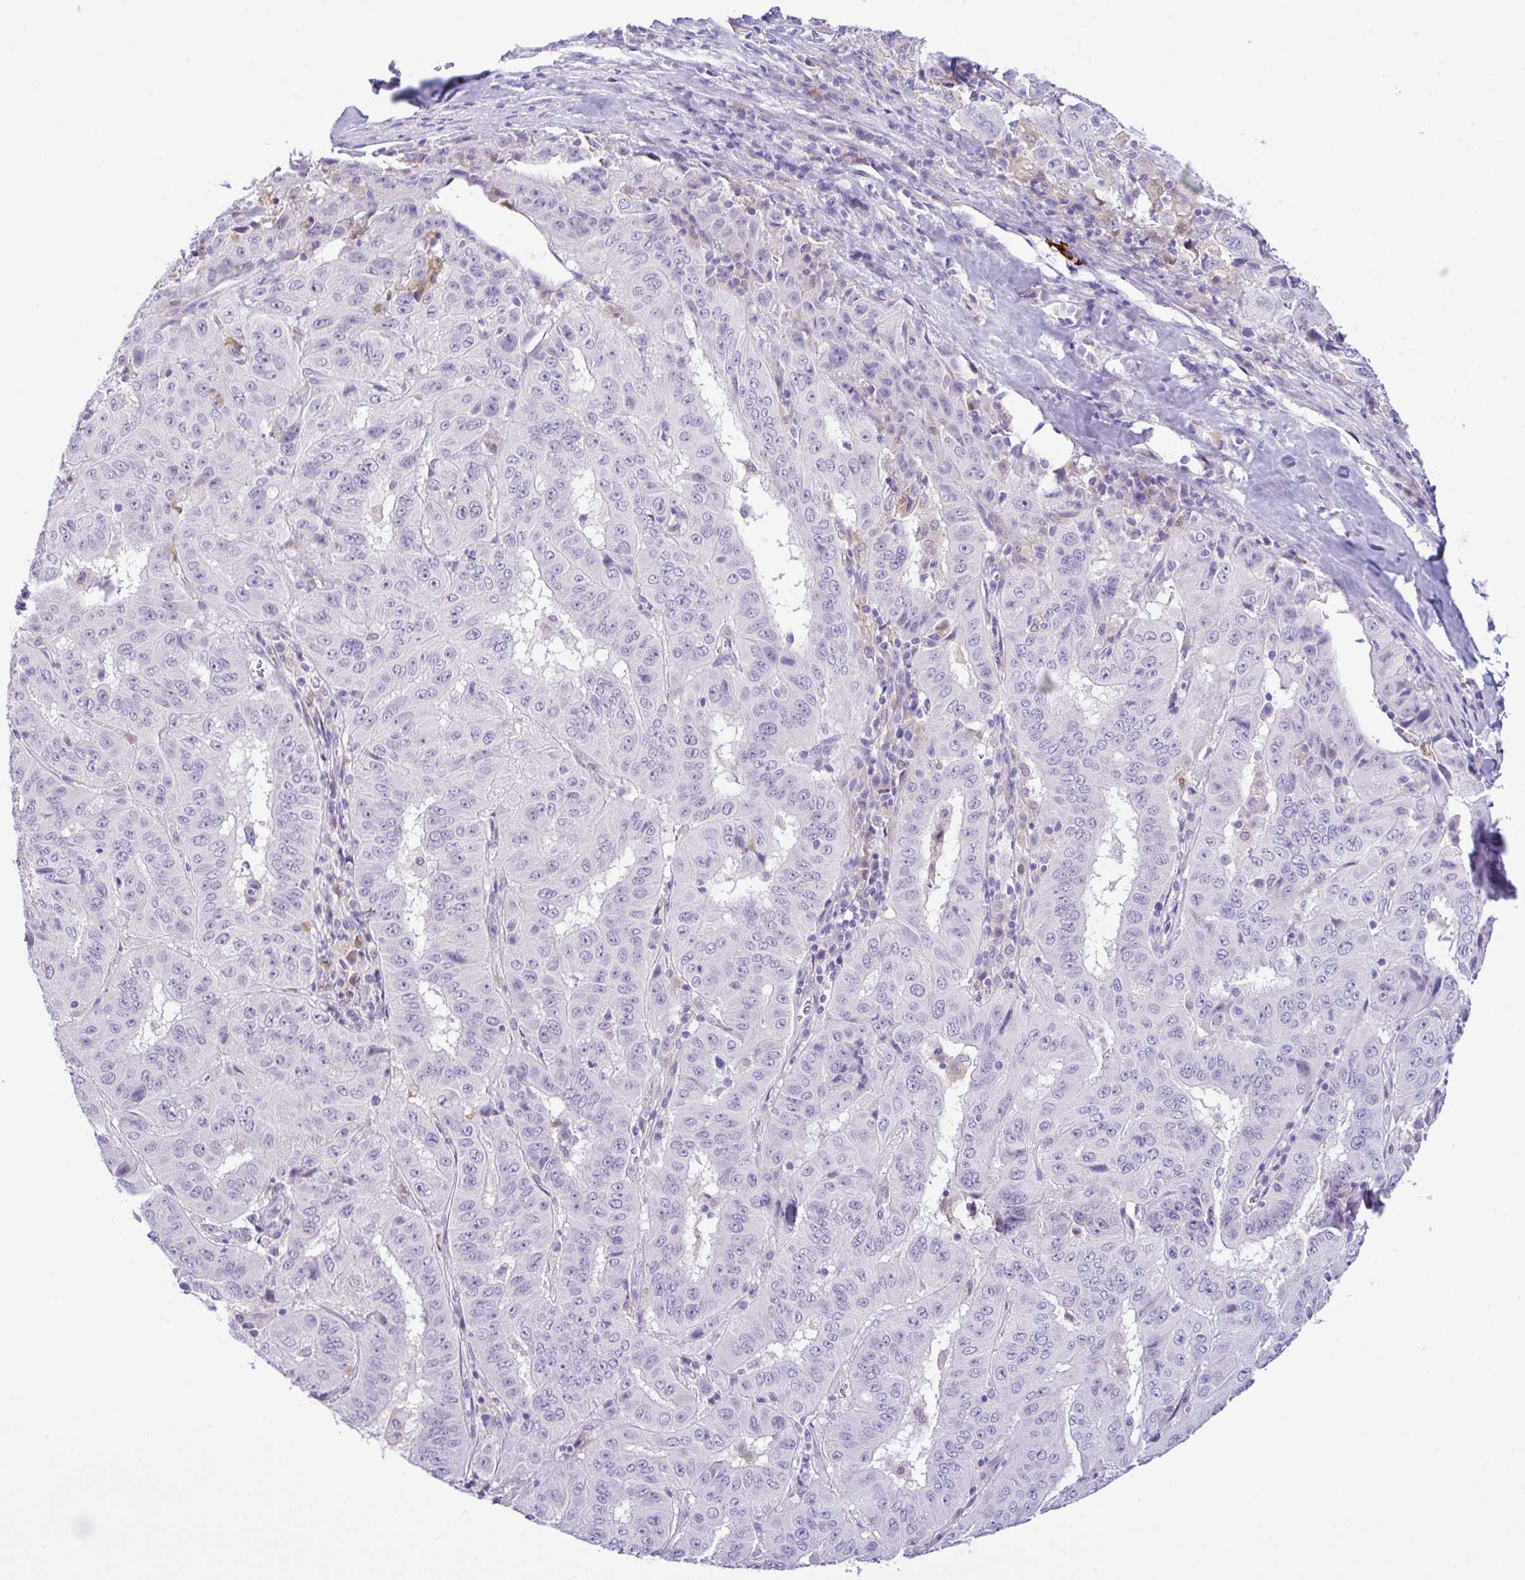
{"staining": {"intensity": "negative", "quantity": "none", "location": "none"}, "tissue": "pancreatic cancer", "cell_type": "Tumor cells", "image_type": "cancer", "snomed": [{"axis": "morphology", "description": "Adenocarcinoma, NOS"}, {"axis": "topography", "description": "Pancreas"}], "caption": "High magnification brightfield microscopy of pancreatic adenocarcinoma stained with DAB (brown) and counterstained with hematoxylin (blue): tumor cells show no significant positivity.", "gene": "NCF1", "patient": {"sex": "male", "age": 63}}